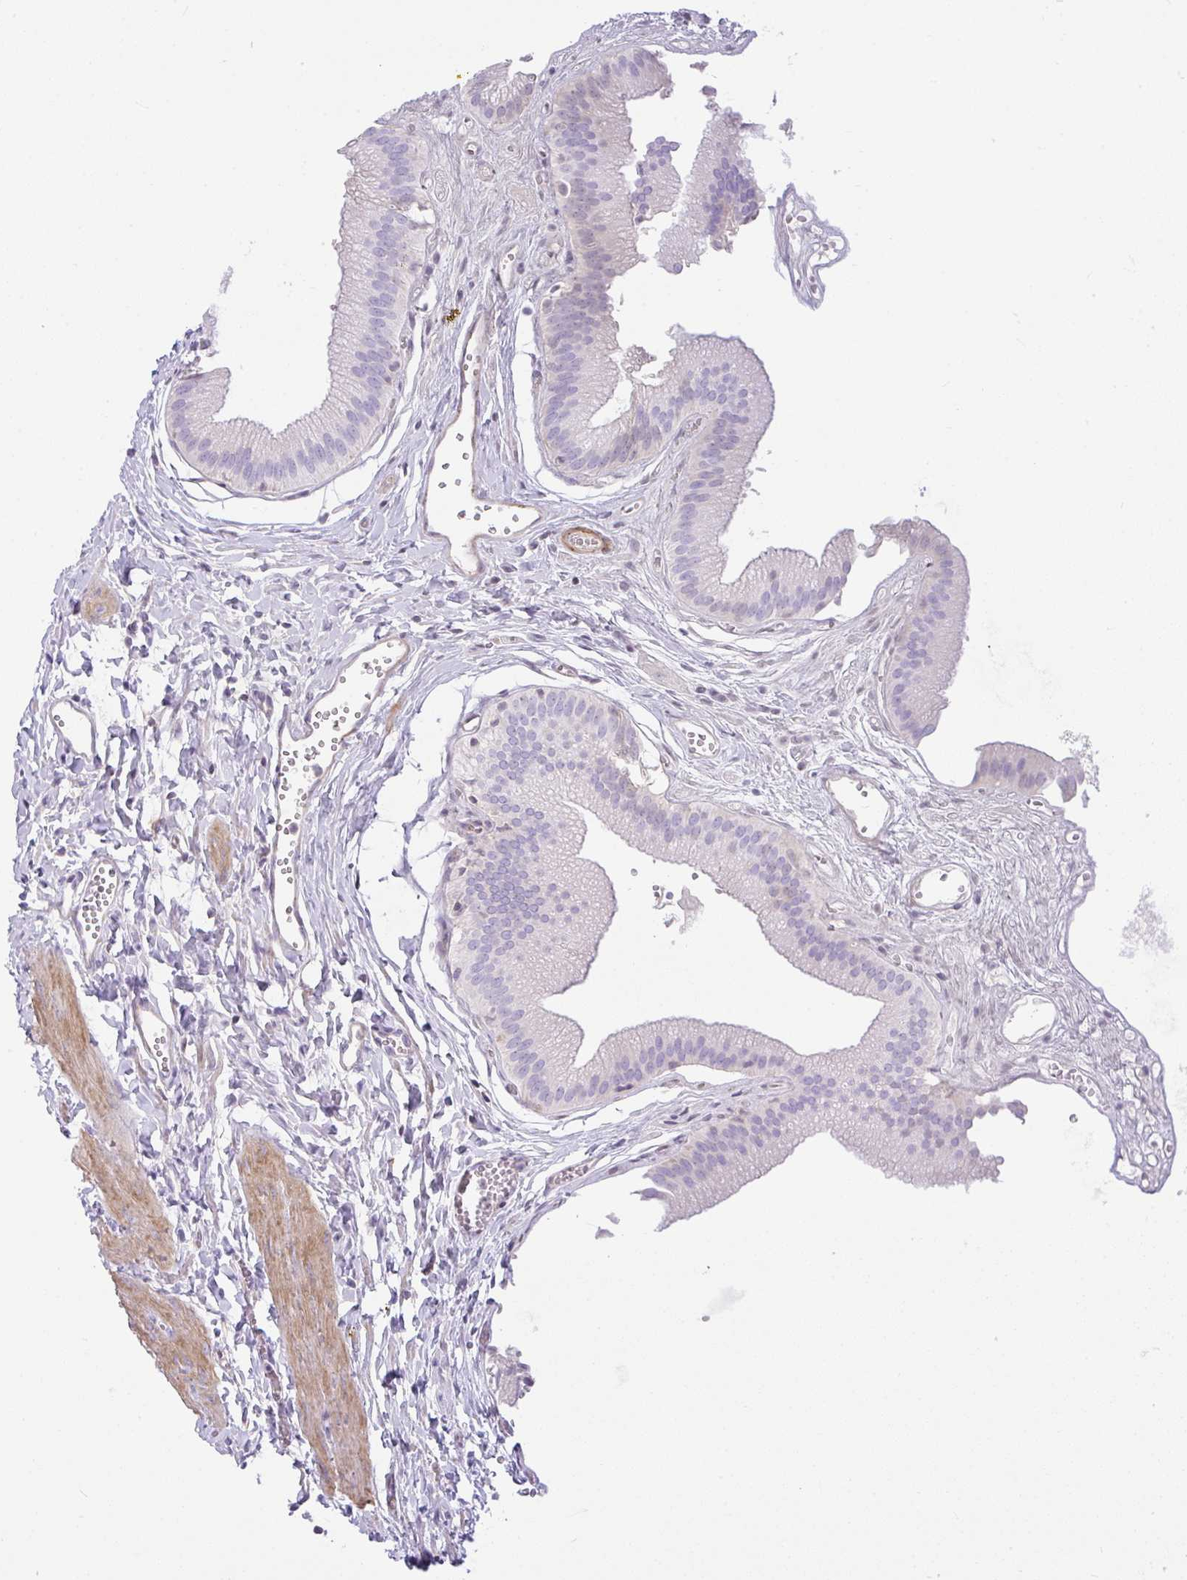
{"staining": {"intensity": "weak", "quantity": "<25%", "location": "cytoplasmic/membranous"}, "tissue": "gallbladder", "cell_type": "Glandular cells", "image_type": "normal", "snomed": [{"axis": "morphology", "description": "Normal tissue, NOS"}, {"axis": "topography", "description": "Gallbladder"}, {"axis": "topography", "description": "Peripheral nerve tissue"}], "caption": "This is a histopathology image of IHC staining of normal gallbladder, which shows no positivity in glandular cells.", "gene": "CDRT15", "patient": {"sex": "male", "age": 17}}